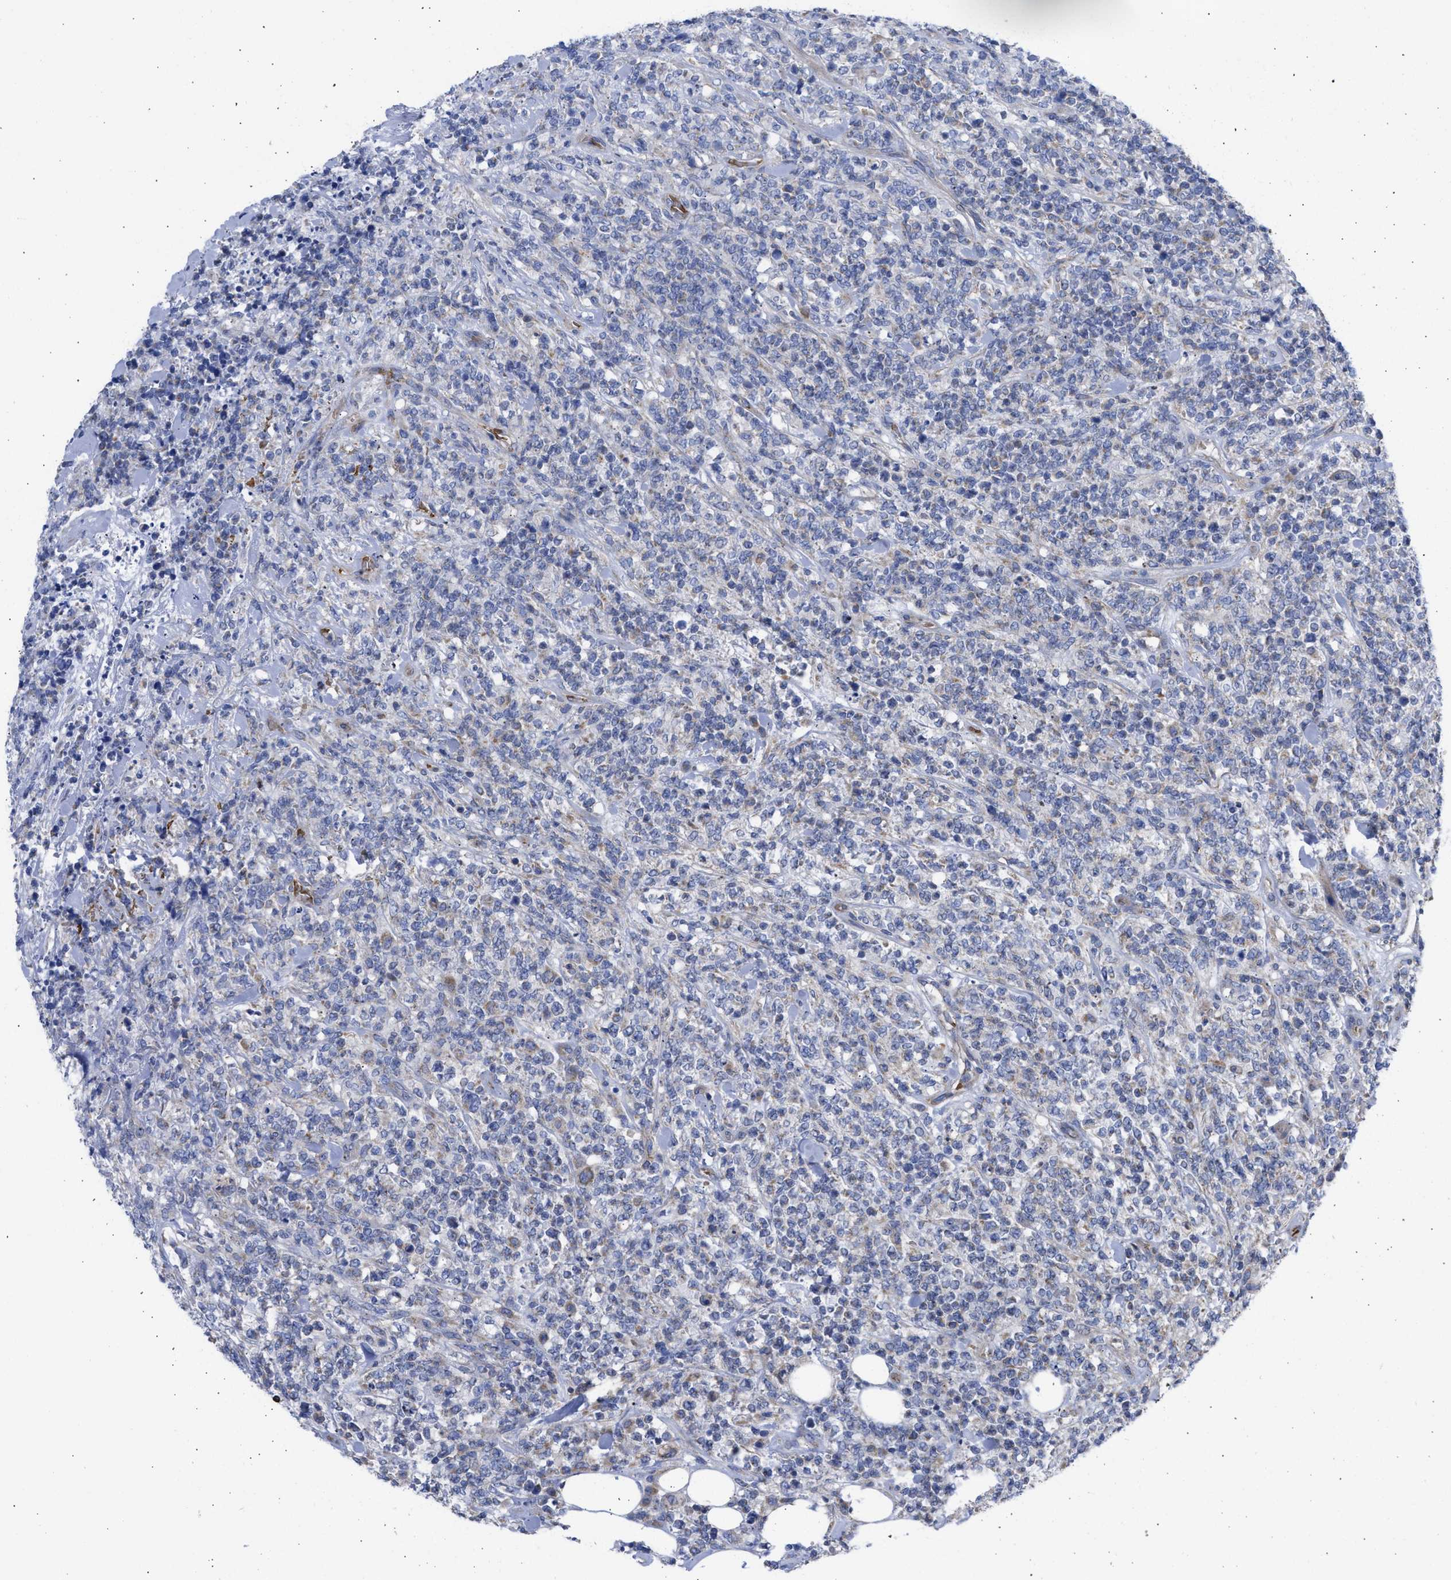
{"staining": {"intensity": "moderate", "quantity": "<25%", "location": "cytoplasmic/membranous"}, "tissue": "lymphoma", "cell_type": "Tumor cells", "image_type": "cancer", "snomed": [{"axis": "morphology", "description": "Malignant lymphoma, non-Hodgkin's type, High grade"}, {"axis": "topography", "description": "Soft tissue"}], "caption": "Immunohistochemical staining of lymphoma demonstrates low levels of moderate cytoplasmic/membranous protein positivity in about <25% of tumor cells.", "gene": "BTG3", "patient": {"sex": "male", "age": 18}}